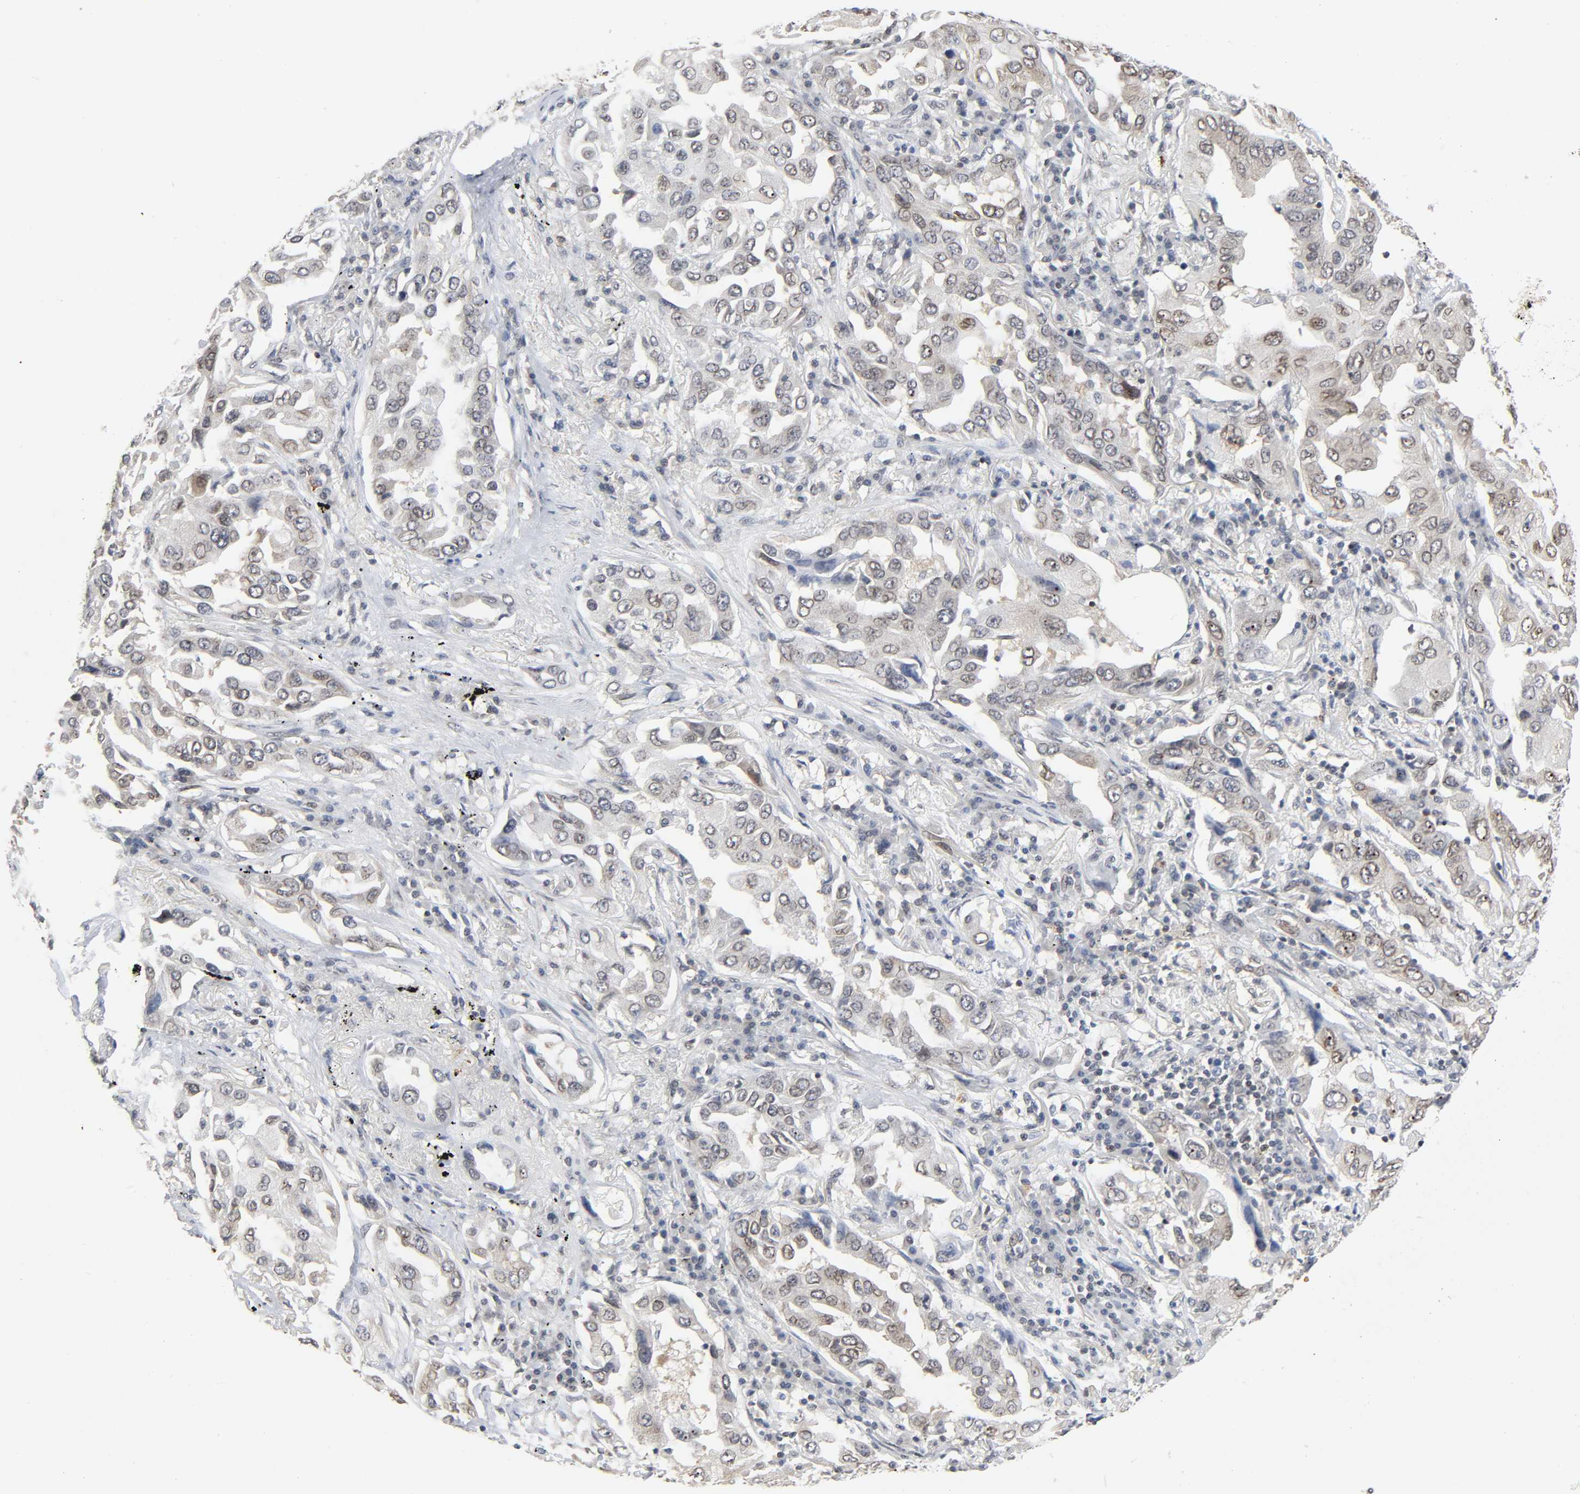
{"staining": {"intensity": "weak", "quantity": ">75%", "location": "nuclear"}, "tissue": "lung cancer", "cell_type": "Tumor cells", "image_type": "cancer", "snomed": [{"axis": "morphology", "description": "Adenocarcinoma, NOS"}, {"axis": "topography", "description": "Lung"}], "caption": "Lung cancer stained for a protein (brown) displays weak nuclear positive positivity in about >75% of tumor cells.", "gene": "SUMO1", "patient": {"sex": "female", "age": 65}}